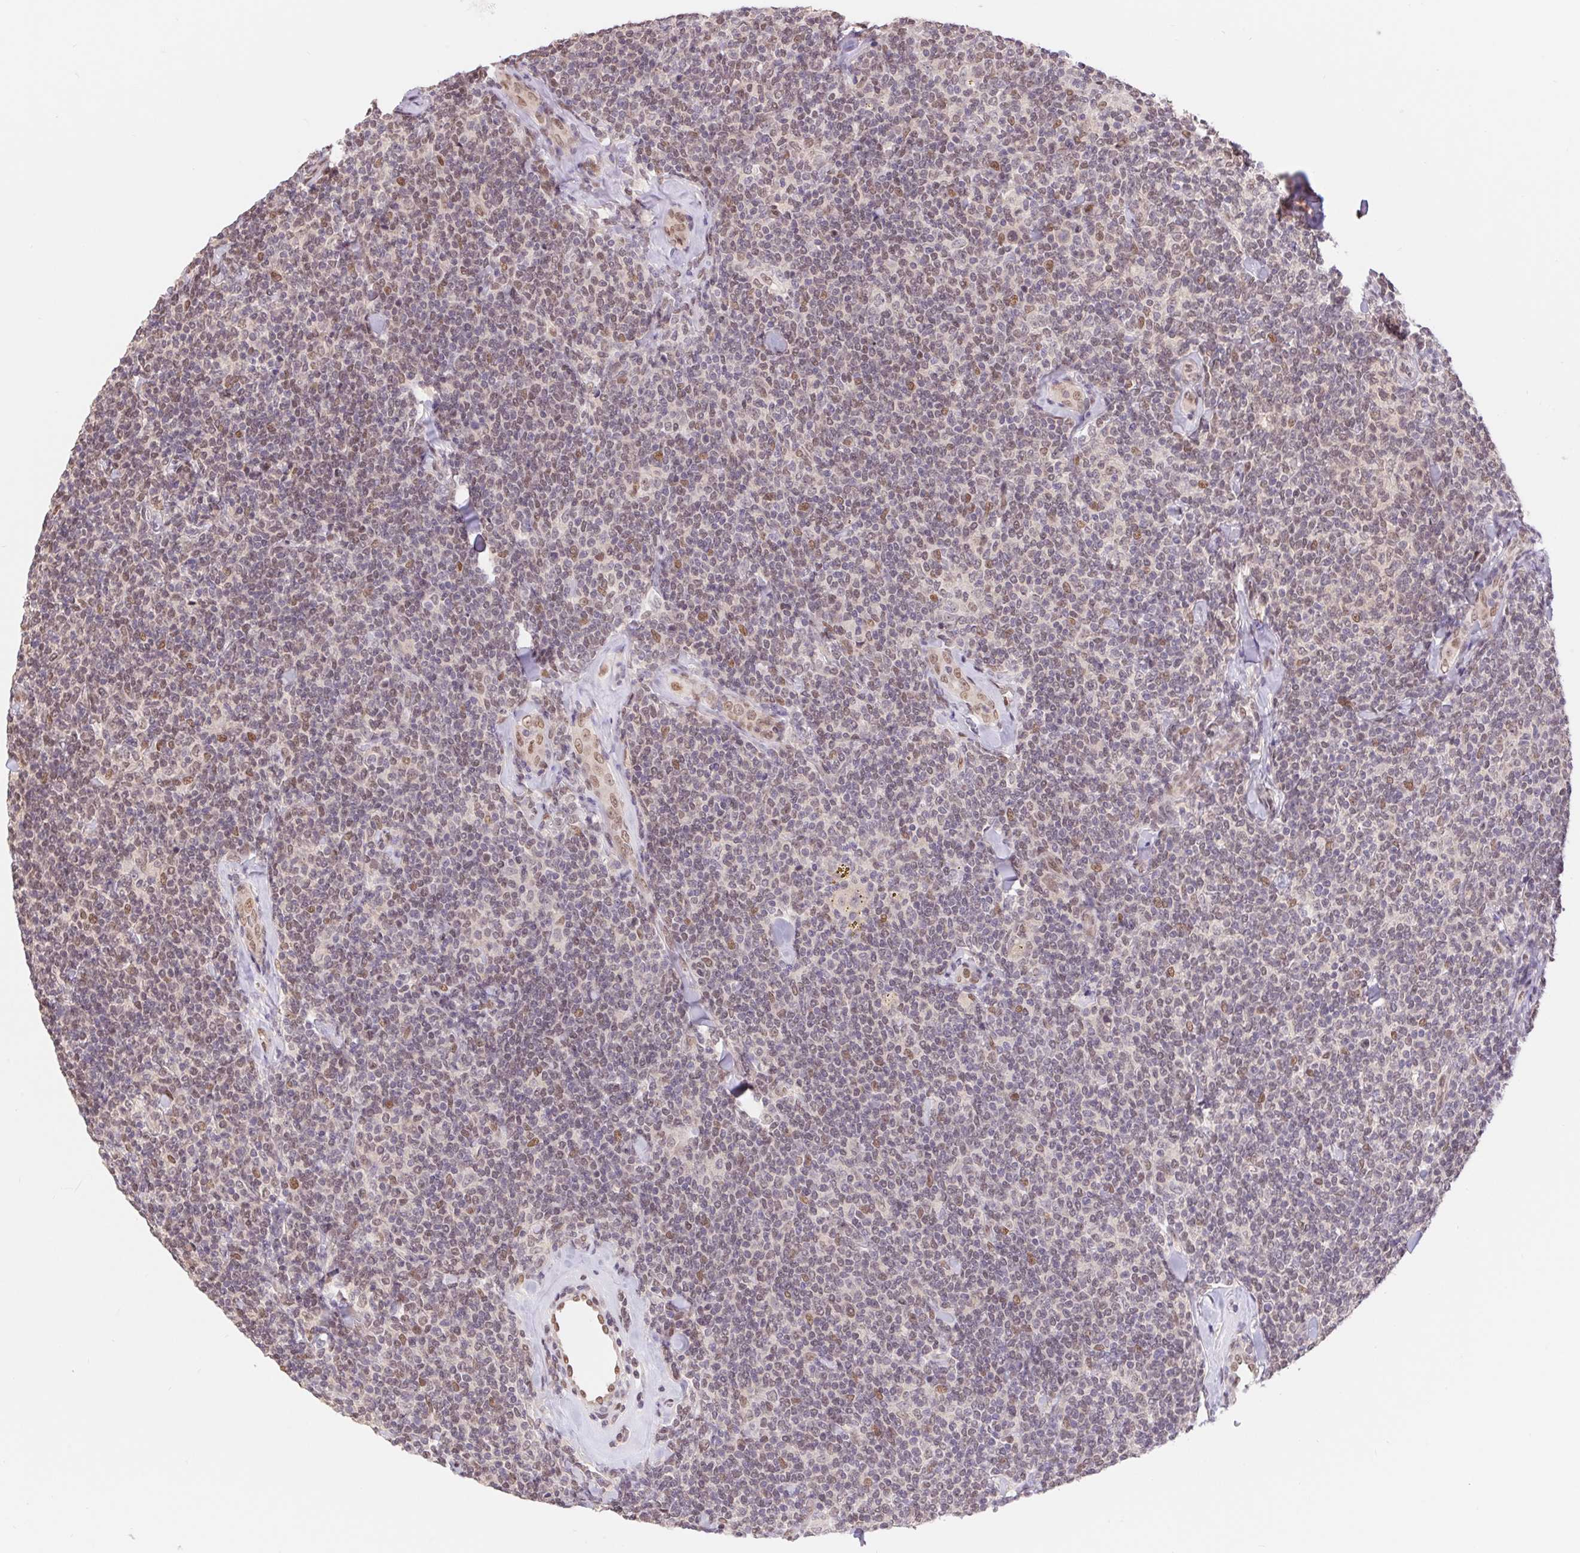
{"staining": {"intensity": "weak", "quantity": "25%-75%", "location": "nuclear"}, "tissue": "lymphoma", "cell_type": "Tumor cells", "image_type": "cancer", "snomed": [{"axis": "morphology", "description": "Malignant lymphoma, non-Hodgkin's type, Low grade"}, {"axis": "topography", "description": "Lymph node"}], "caption": "Lymphoma stained for a protein exhibits weak nuclear positivity in tumor cells.", "gene": "CAND1", "patient": {"sex": "female", "age": 56}}